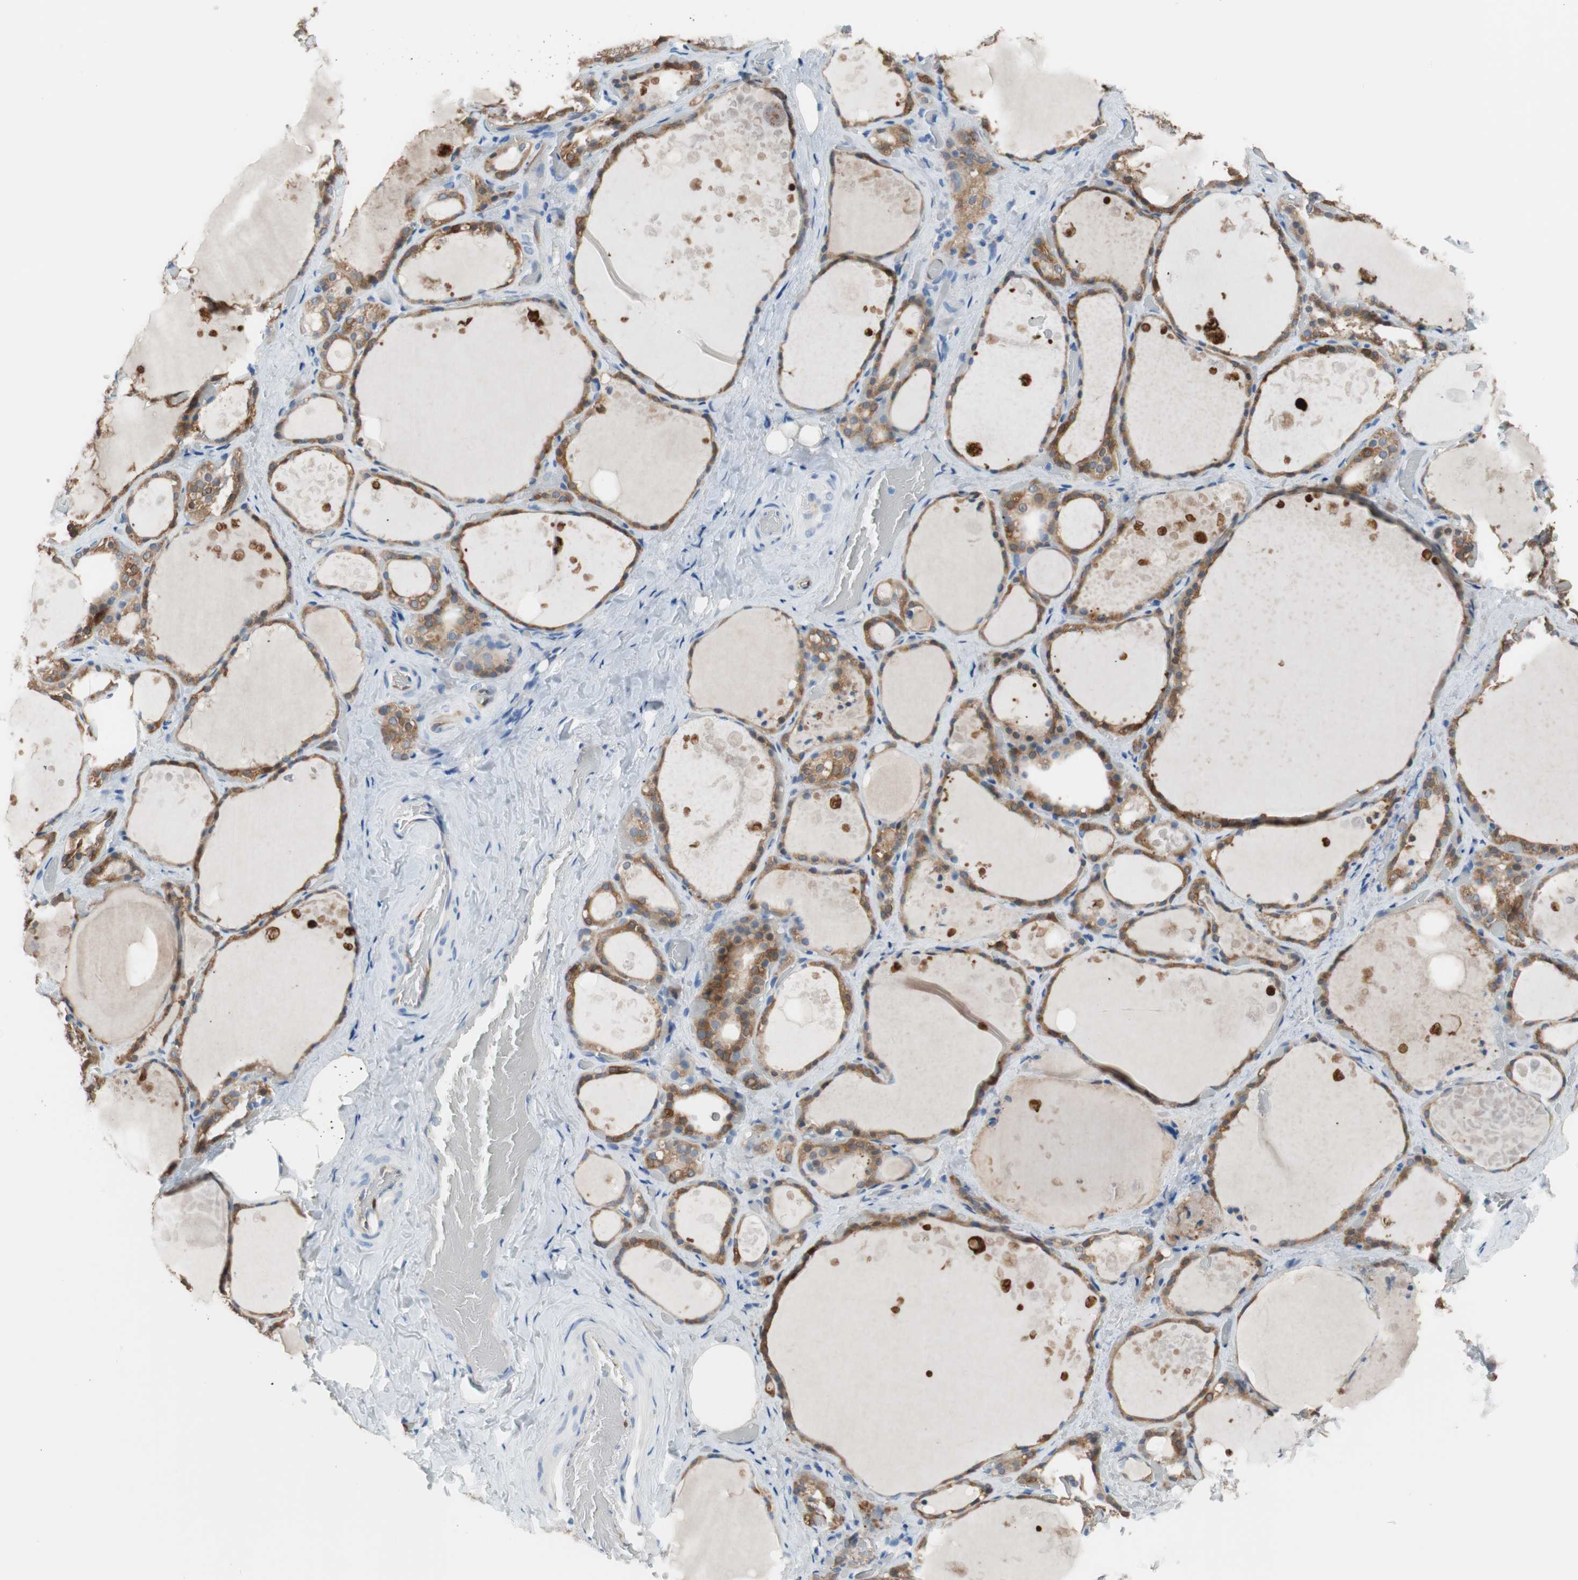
{"staining": {"intensity": "strong", "quantity": ">75%", "location": "cytoplasmic/membranous"}, "tissue": "thyroid gland", "cell_type": "Glandular cells", "image_type": "normal", "snomed": [{"axis": "morphology", "description": "Normal tissue, NOS"}, {"axis": "topography", "description": "Thyroid gland"}], "caption": "Immunohistochemical staining of normal human thyroid gland reveals strong cytoplasmic/membranous protein positivity in approximately >75% of glandular cells.", "gene": "GLUL", "patient": {"sex": "male", "age": 61}}